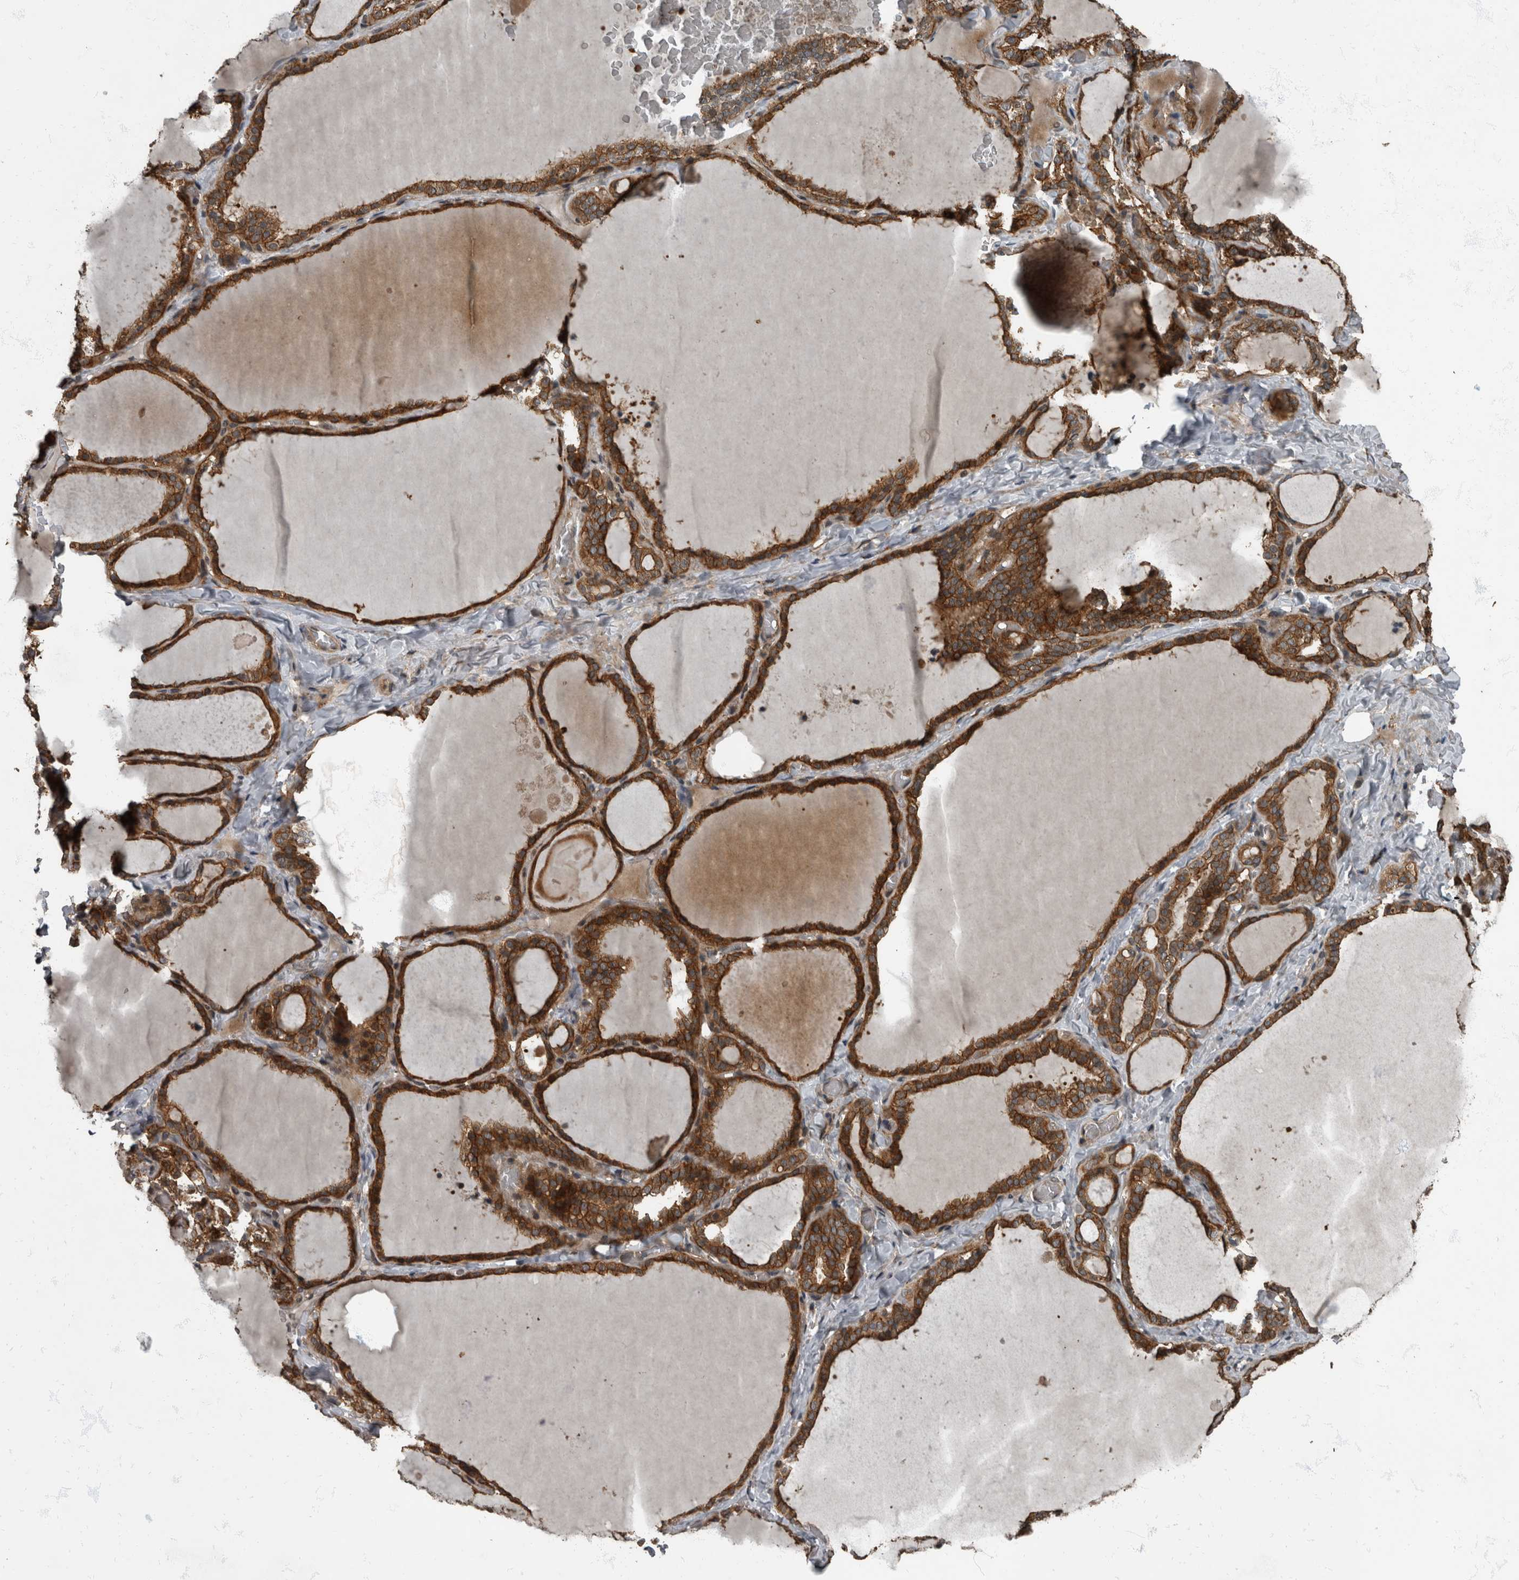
{"staining": {"intensity": "strong", "quantity": ">75%", "location": "cytoplasmic/membranous"}, "tissue": "thyroid gland", "cell_type": "Glandular cells", "image_type": "normal", "snomed": [{"axis": "morphology", "description": "Normal tissue, NOS"}, {"axis": "topography", "description": "Thyroid gland"}], "caption": "DAB immunohistochemical staining of normal thyroid gland exhibits strong cytoplasmic/membranous protein staining in about >75% of glandular cells. The protein of interest is shown in brown color, while the nuclei are stained blue.", "gene": "RABGGTB", "patient": {"sex": "female", "age": 22}}